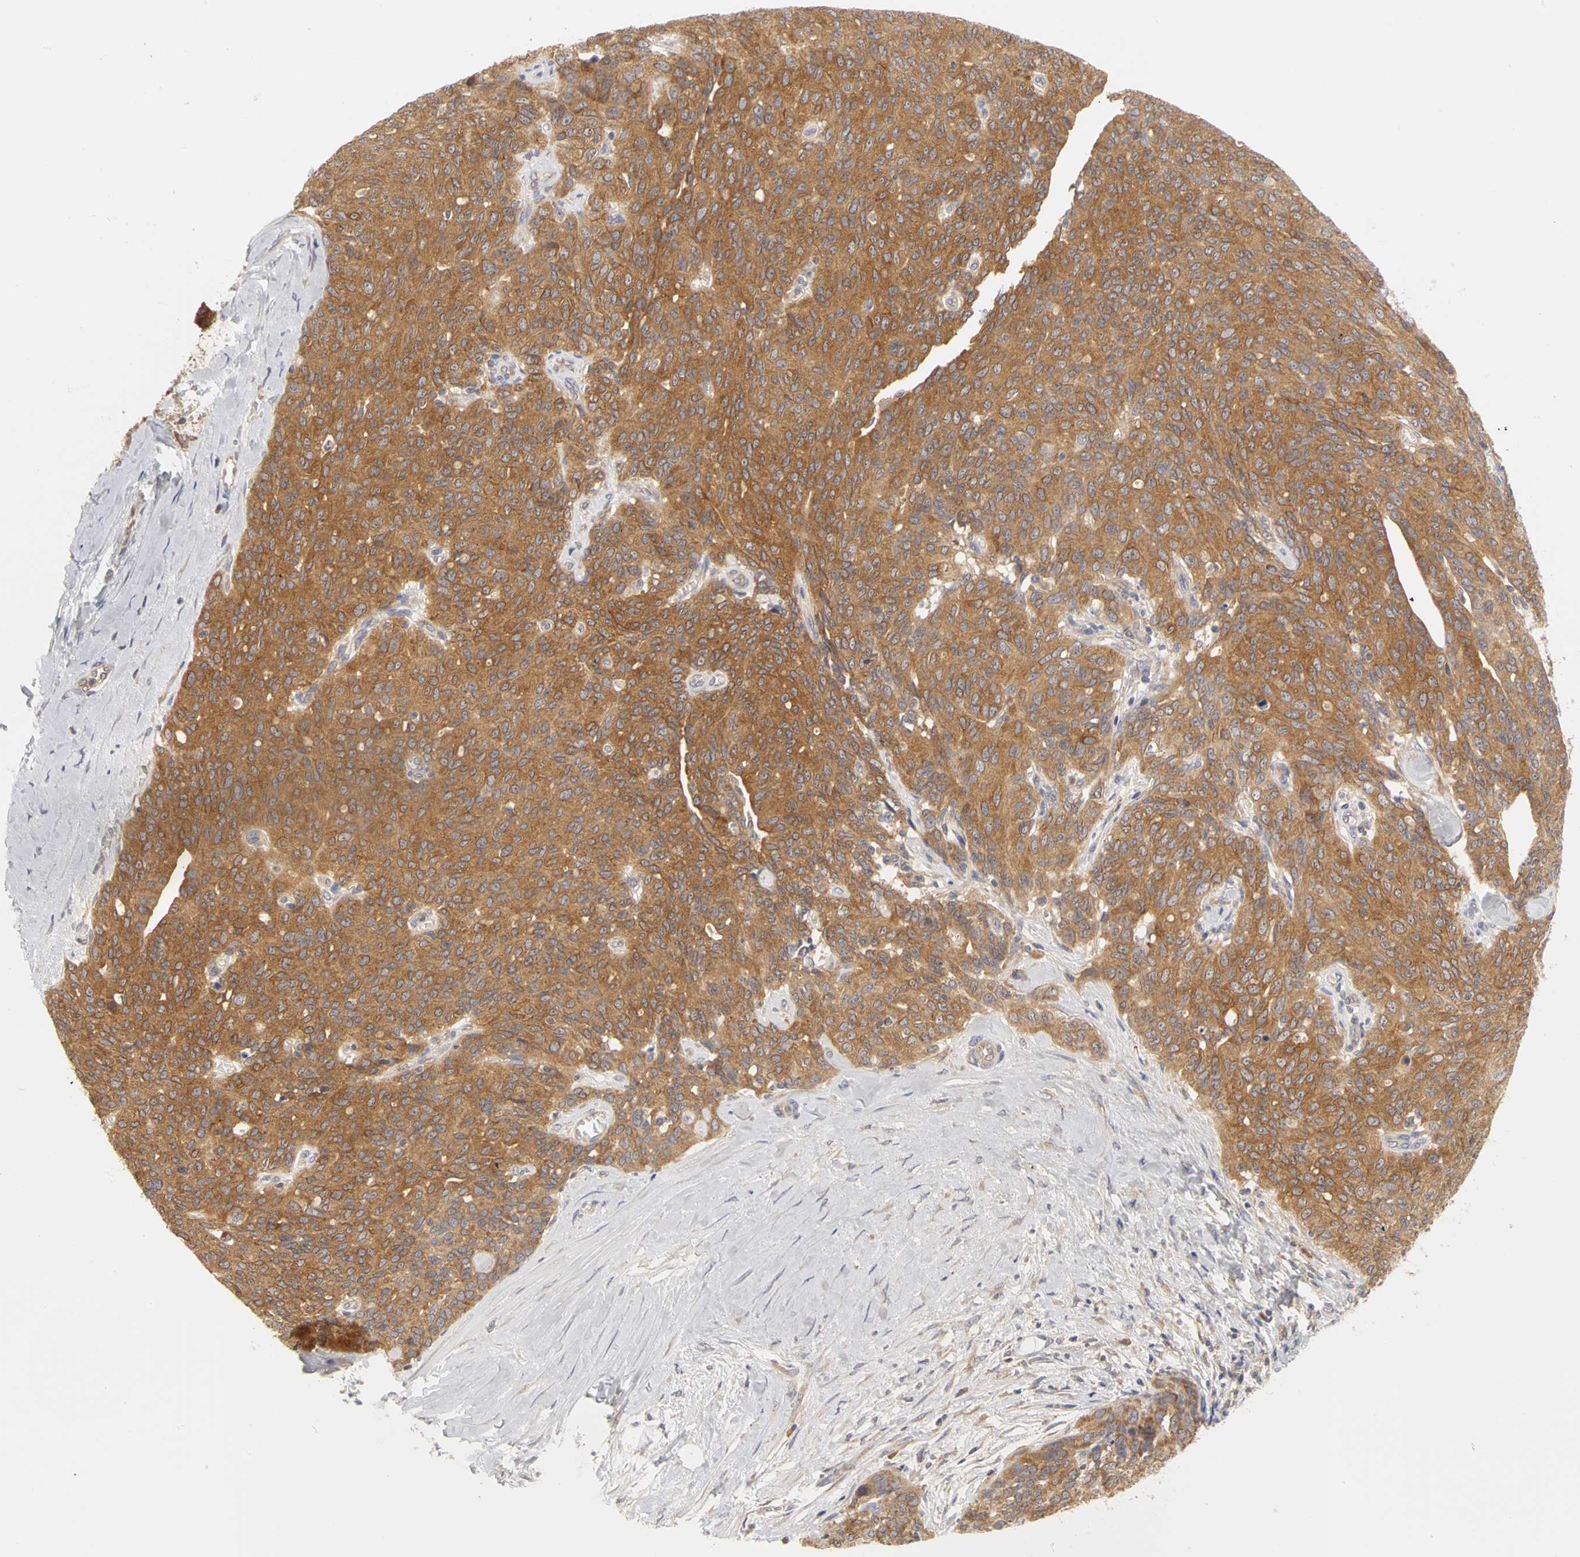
{"staining": {"intensity": "moderate", "quantity": ">75%", "location": "cytoplasmic/membranous"}, "tissue": "ovarian cancer", "cell_type": "Tumor cells", "image_type": "cancer", "snomed": [{"axis": "morphology", "description": "Carcinoma, endometroid"}, {"axis": "topography", "description": "Ovary"}], "caption": "This image exhibits immunohistochemistry staining of ovarian cancer, with medium moderate cytoplasmic/membranous positivity in about >75% of tumor cells.", "gene": "IRAK1", "patient": {"sex": "female", "age": 60}}